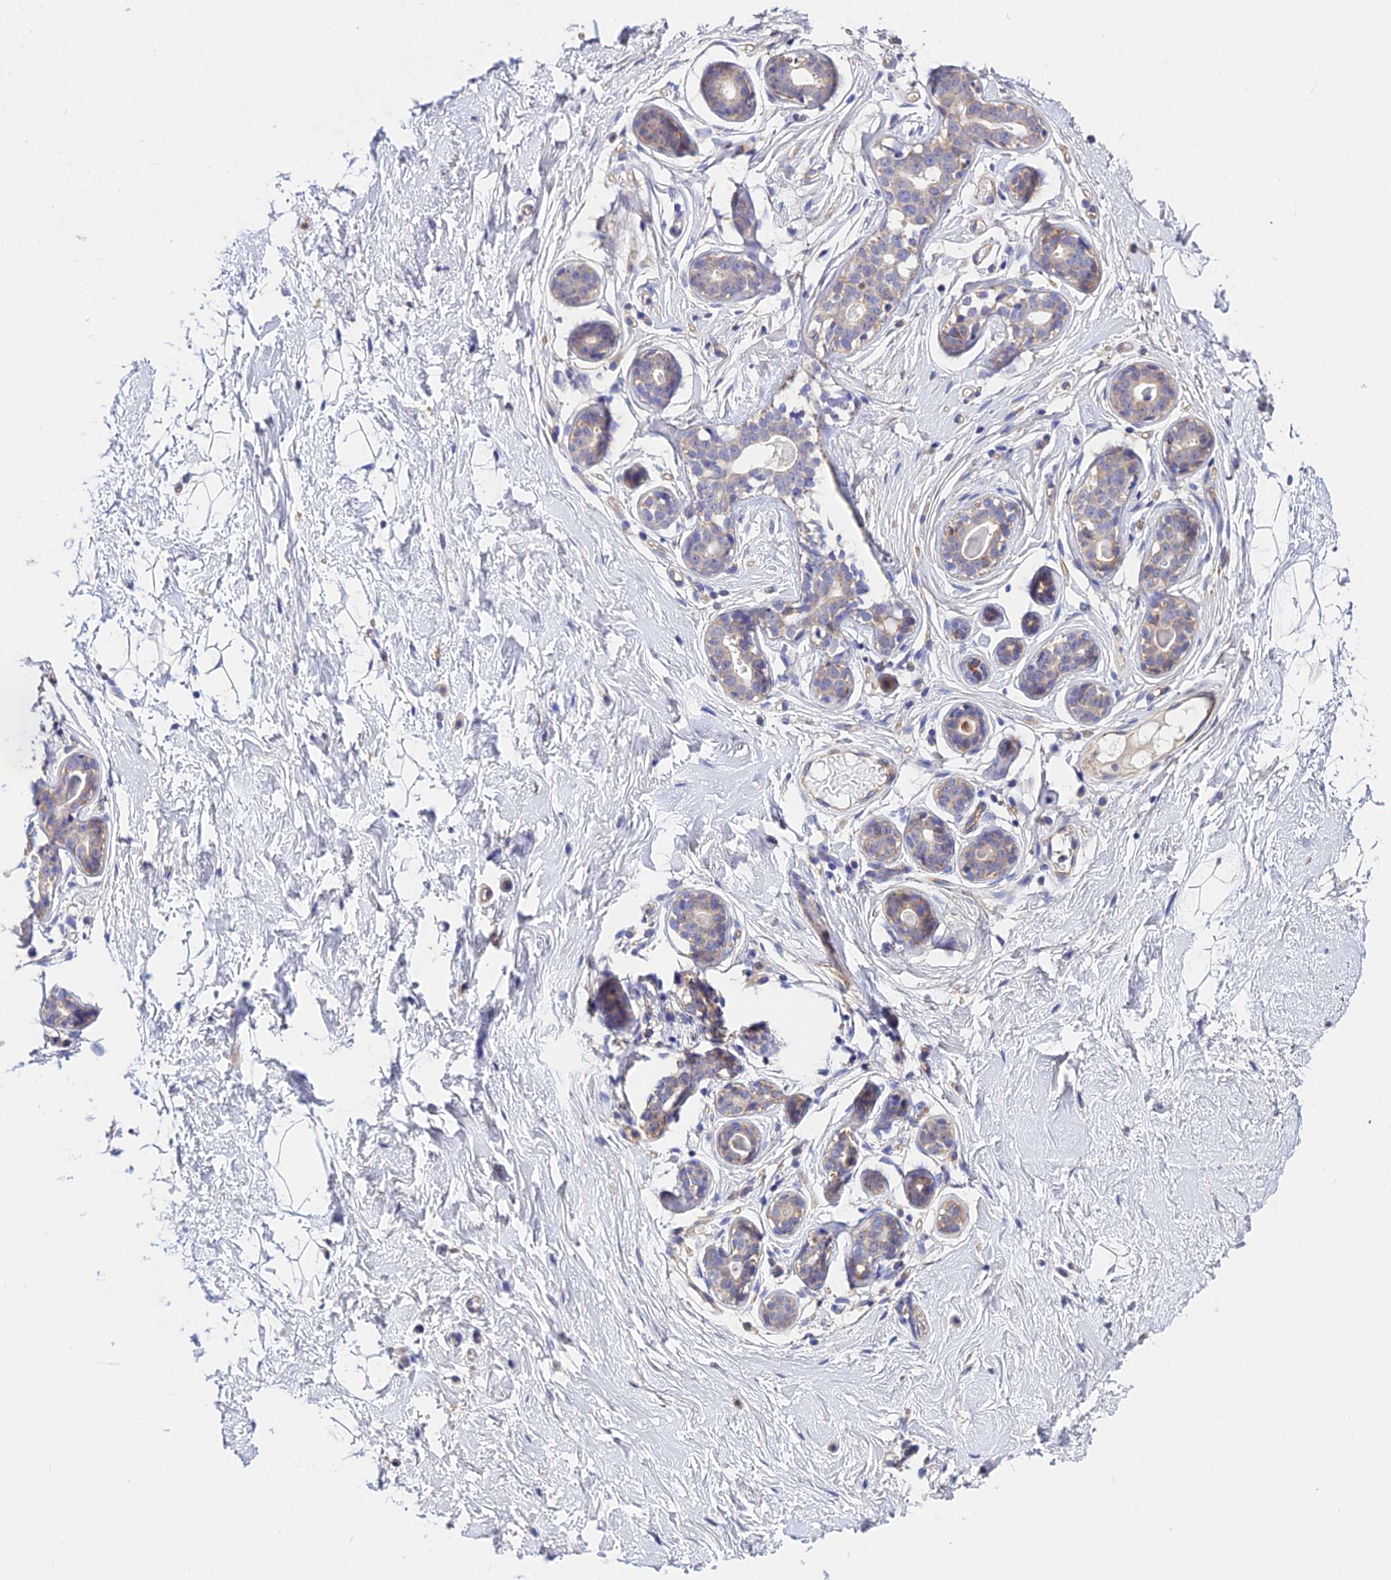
{"staining": {"intensity": "negative", "quantity": "none", "location": "none"}, "tissue": "breast", "cell_type": "Adipocytes", "image_type": "normal", "snomed": [{"axis": "morphology", "description": "Normal tissue, NOS"}, {"axis": "topography", "description": "Breast"}], "caption": "Immunohistochemical staining of normal breast shows no significant positivity in adipocytes. The staining is performed using DAB (3,3'-diaminobenzidine) brown chromogen with nuclei counter-stained in using hematoxylin.", "gene": "CDC37L1", "patient": {"sex": "female", "age": 23}}